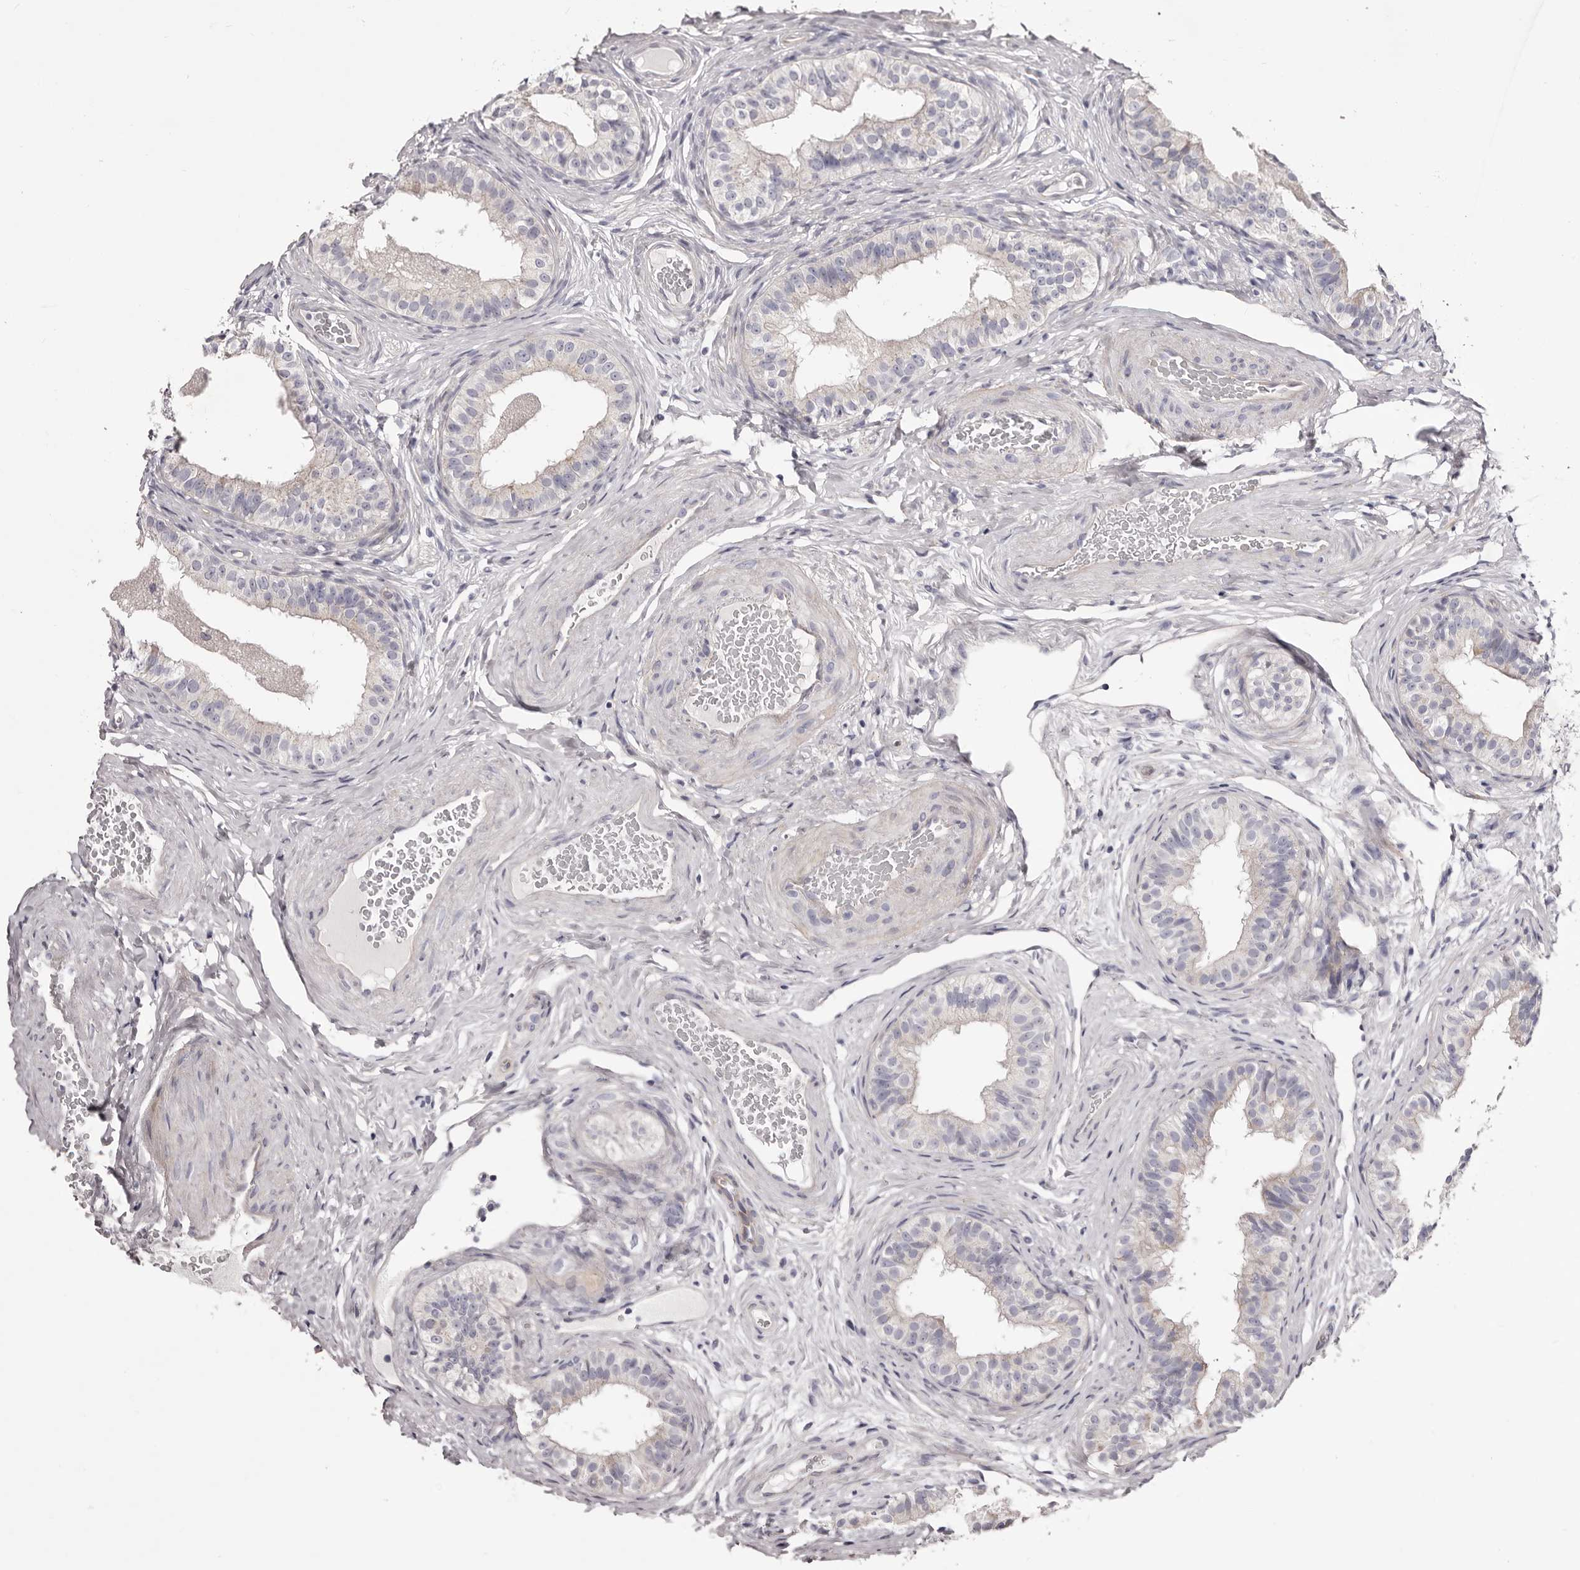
{"staining": {"intensity": "negative", "quantity": "none", "location": "none"}, "tissue": "epididymis", "cell_type": "Glandular cells", "image_type": "normal", "snomed": [{"axis": "morphology", "description": "Normal tissue, NOS"}, {"axis": "topography", "description": "Epididymis"}], "caption": "Human epididymis stained for a protein using immunohistochemistry (IHC) displays no expression in glandular cells.", "gene": "PEG10", "patient": {"sex": "male", "age": 49}}